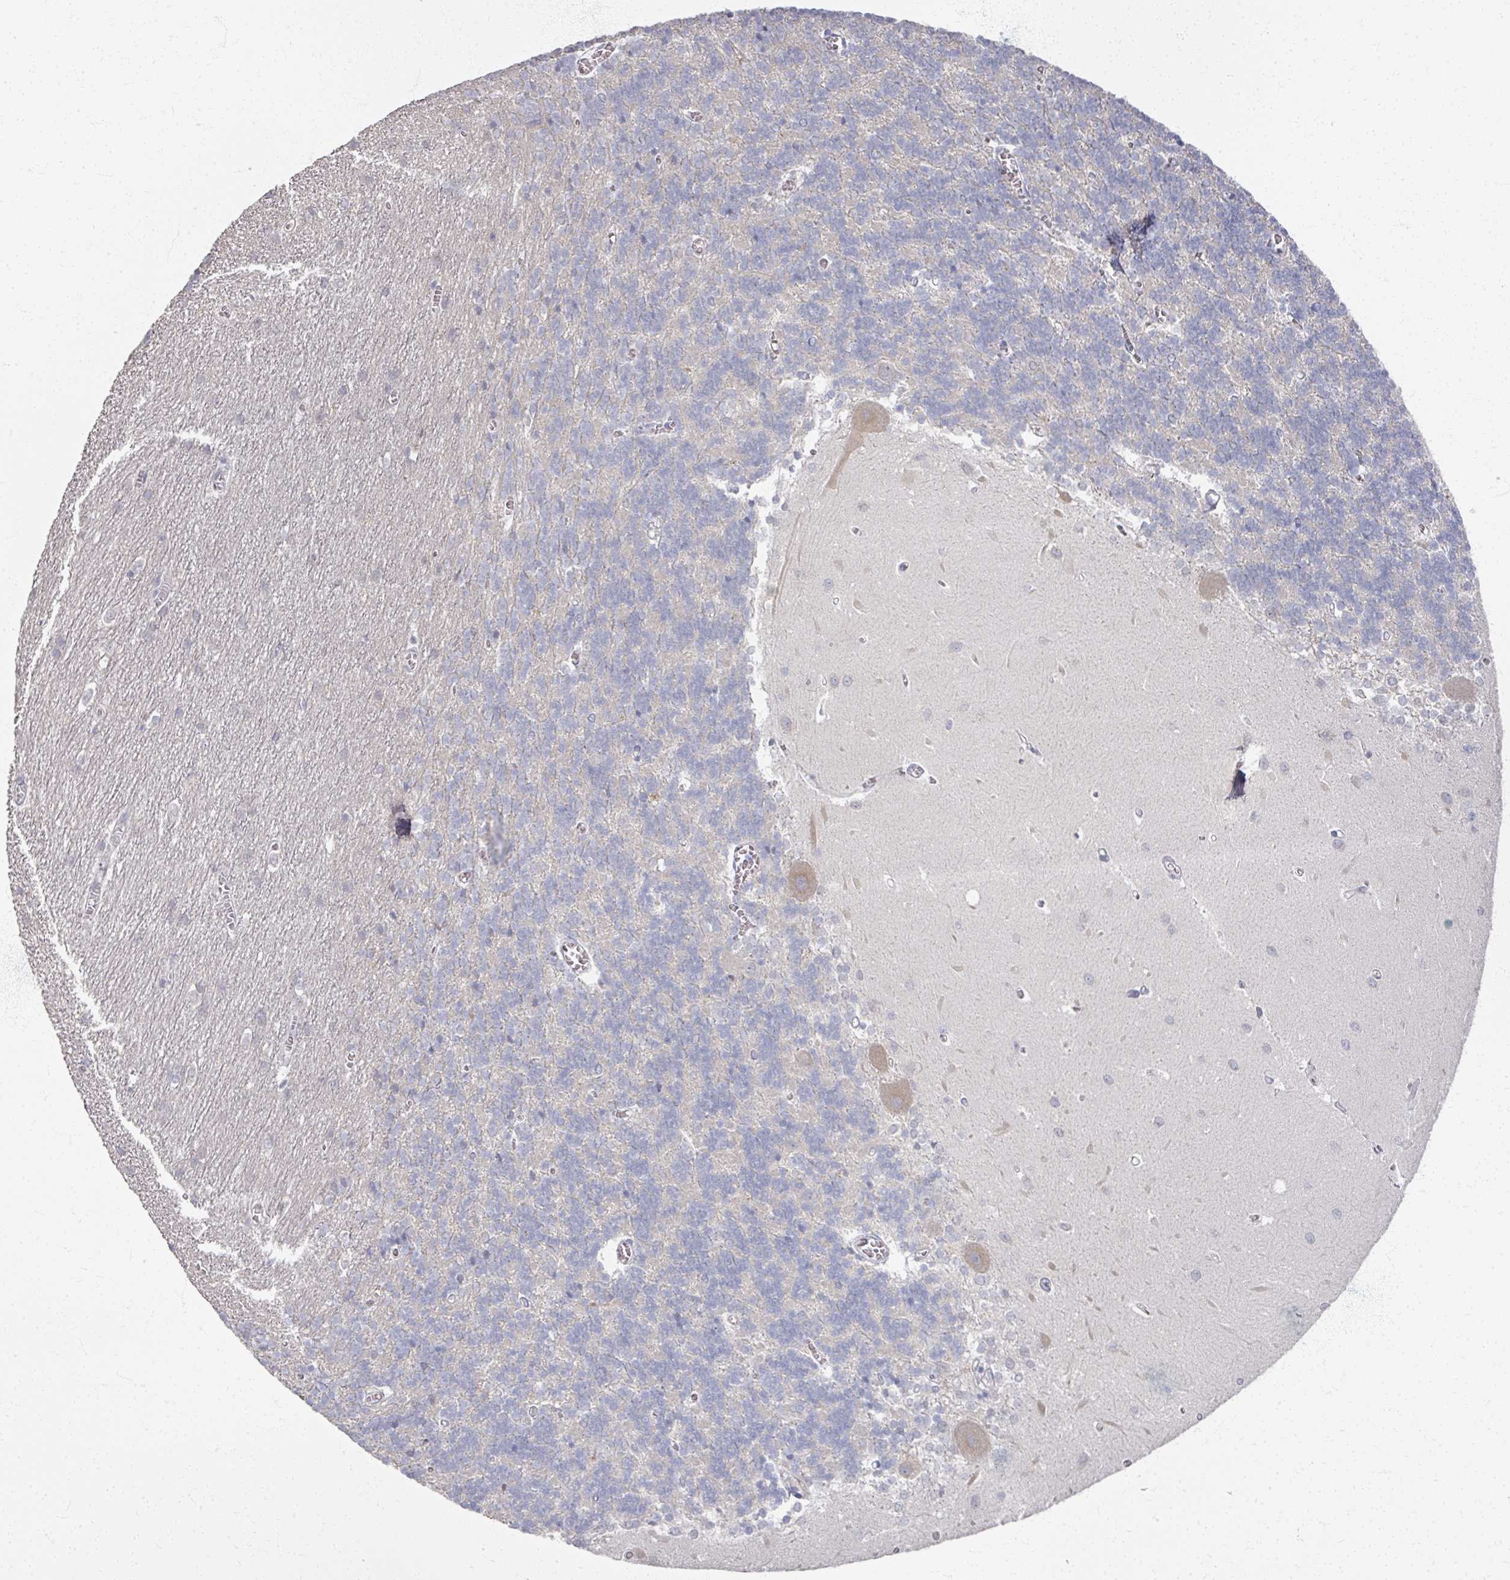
{"staining": {"intensity": "negative", "quantity": "none", "location": "none"}, "tissue": "cerebellum", "cell_type": "Cells in granular layer", "image_type": "normal", "snomed": [{"axis": "morphology", "description": "Normal tissue, NOS"}, {"axis": "topography", "description": "Cerebellum"}], "caption": "A high-resolution image shows immunohistochemistry (IHC) staining of benign cerebellum, which reveals no significant staining in cells in granular layer.", "gene": "TTYH3", "patient": {"sex": "male", "age": 37}}